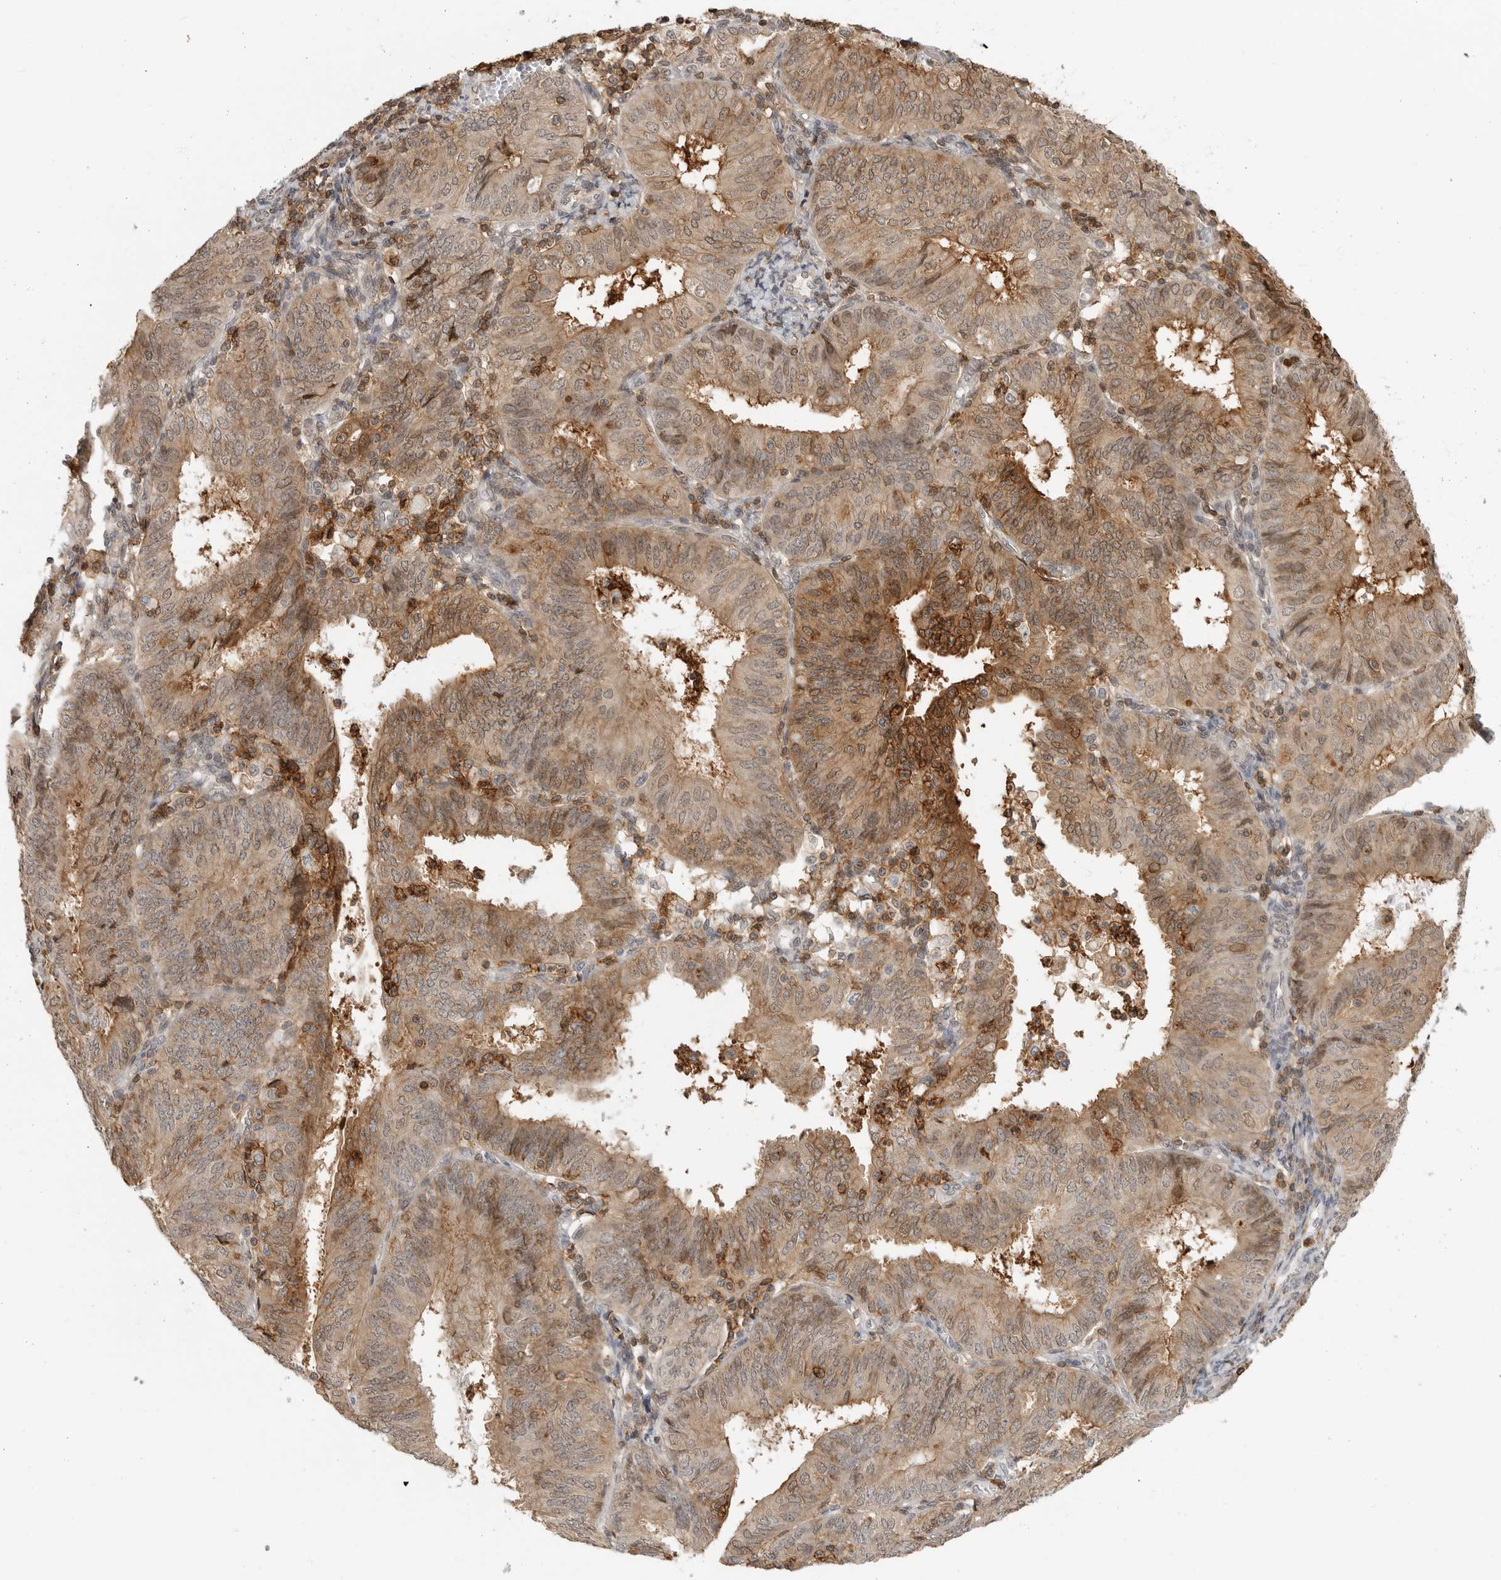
{"staining": {"intensity": "moderate", "quantity": ">75%", "location": "cytoplasmic/membranous,nuclear"}, "tissue": "endometrial cancer", "cell_type": "Tumor cells", "image_type": "cancer", "snomed": [{"axis": "morphology", "description": "Adenocarcinoma, NOS"}, {"axis": "topography", "description": "Endometrium"}], "caption": "A brown stain shows moderate cytoplasmic/membranous and nuclear expression of a protein in adenocarcinoma (endometrial) tumor cells.", "gene": "ANXA11", "patient": {"sex": "female", "age": 58}}